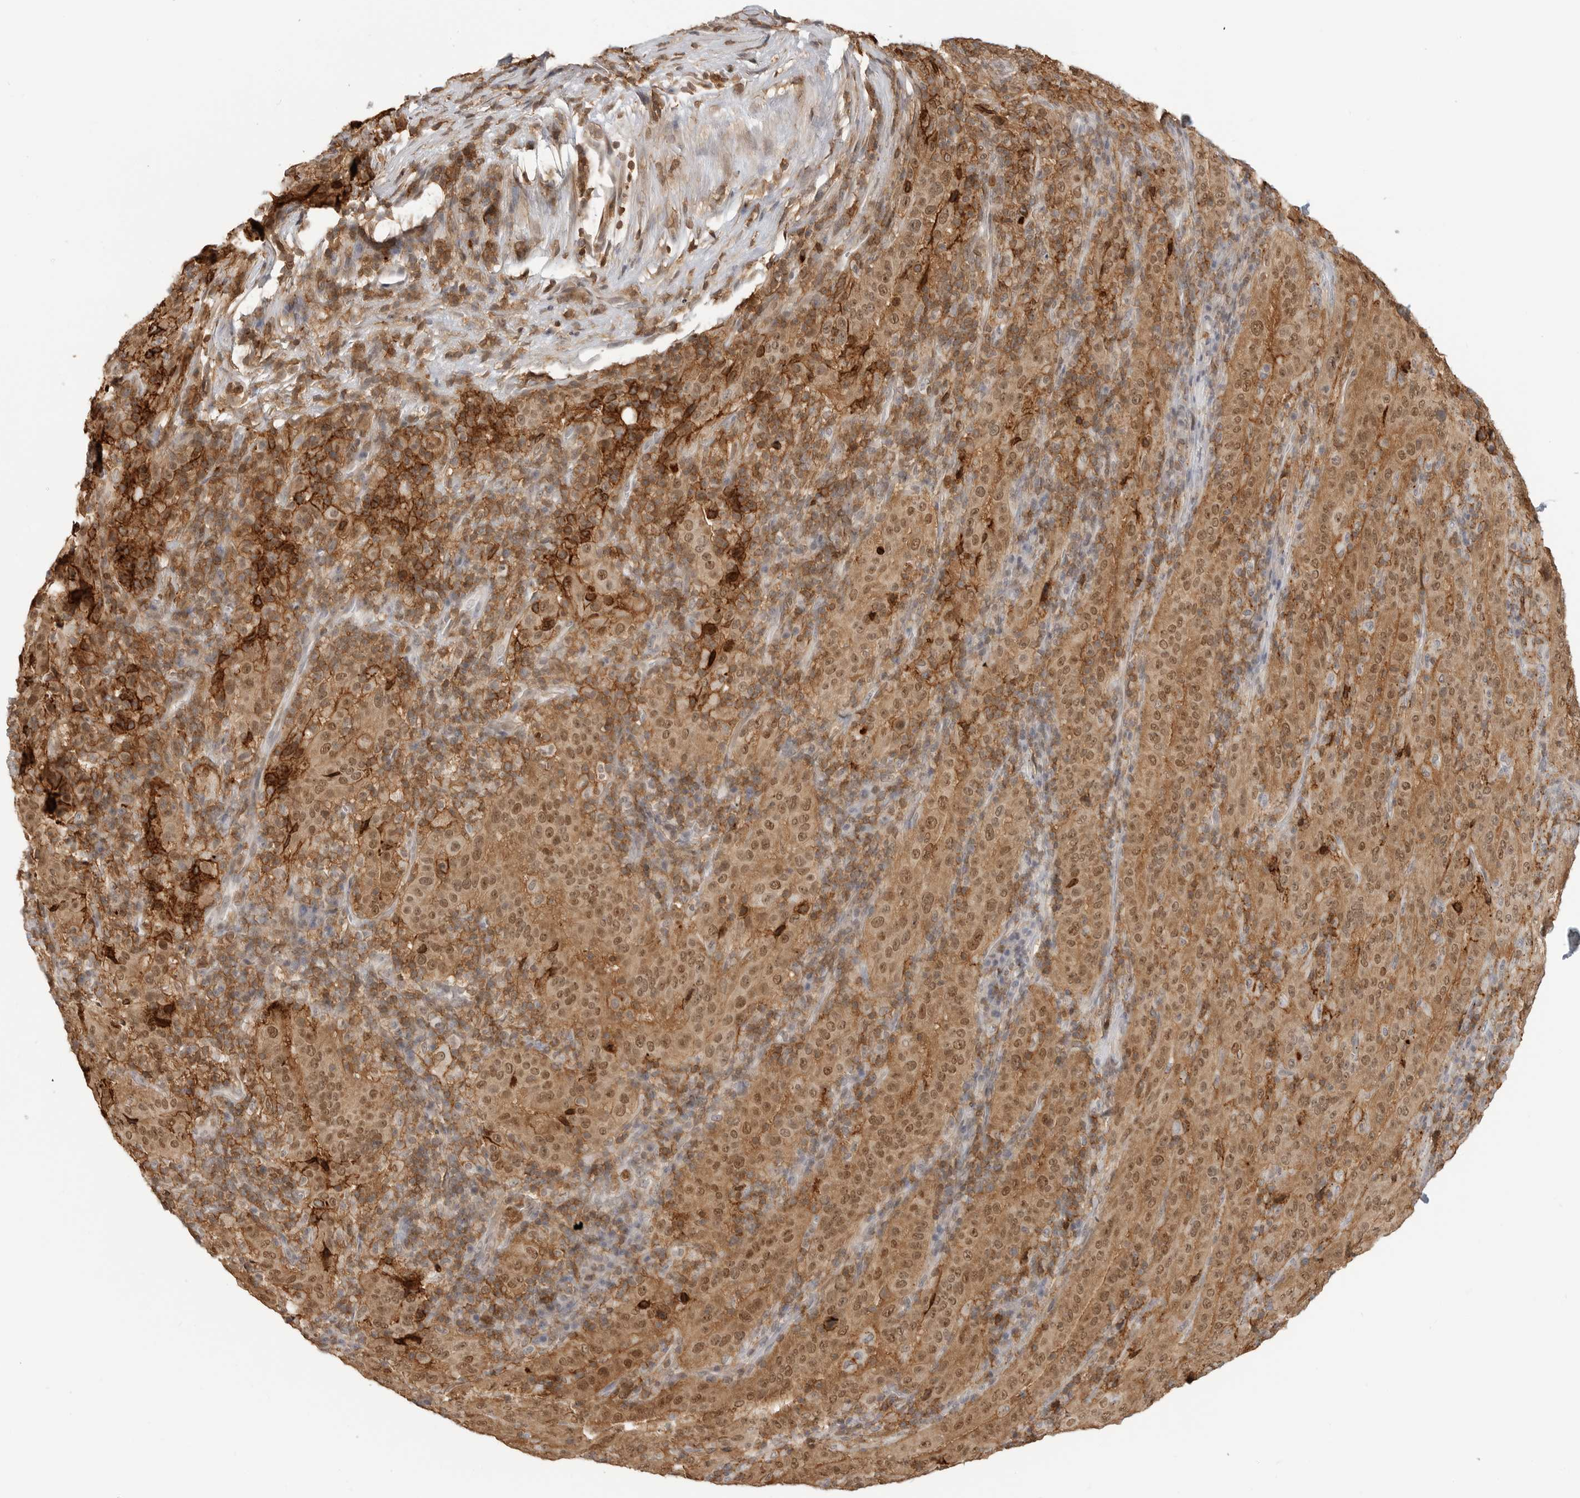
{"staining": {"intensity": "moderate", "quantity": ">75%", "location": "cytoplasmic/membranous,nuclear"}, "tissue": "pancreatic cancer", "cell_type": "Tumor cells", "image_type": "cancer", "snomed": [{"axis": "morphology", "description": "Adenocarcinoma, NOS"}, {"axis": "topography", "description": "Pancreas"}], "caption": "Tumor cells reveal medium levels of moderate cytoplasmic/membranous and nuclear staining in approximately >75% of cells in human pancreatic adenocarcinoma.", "gene": "ANXA11", "patient": {"sex": "male", "age": 63}}